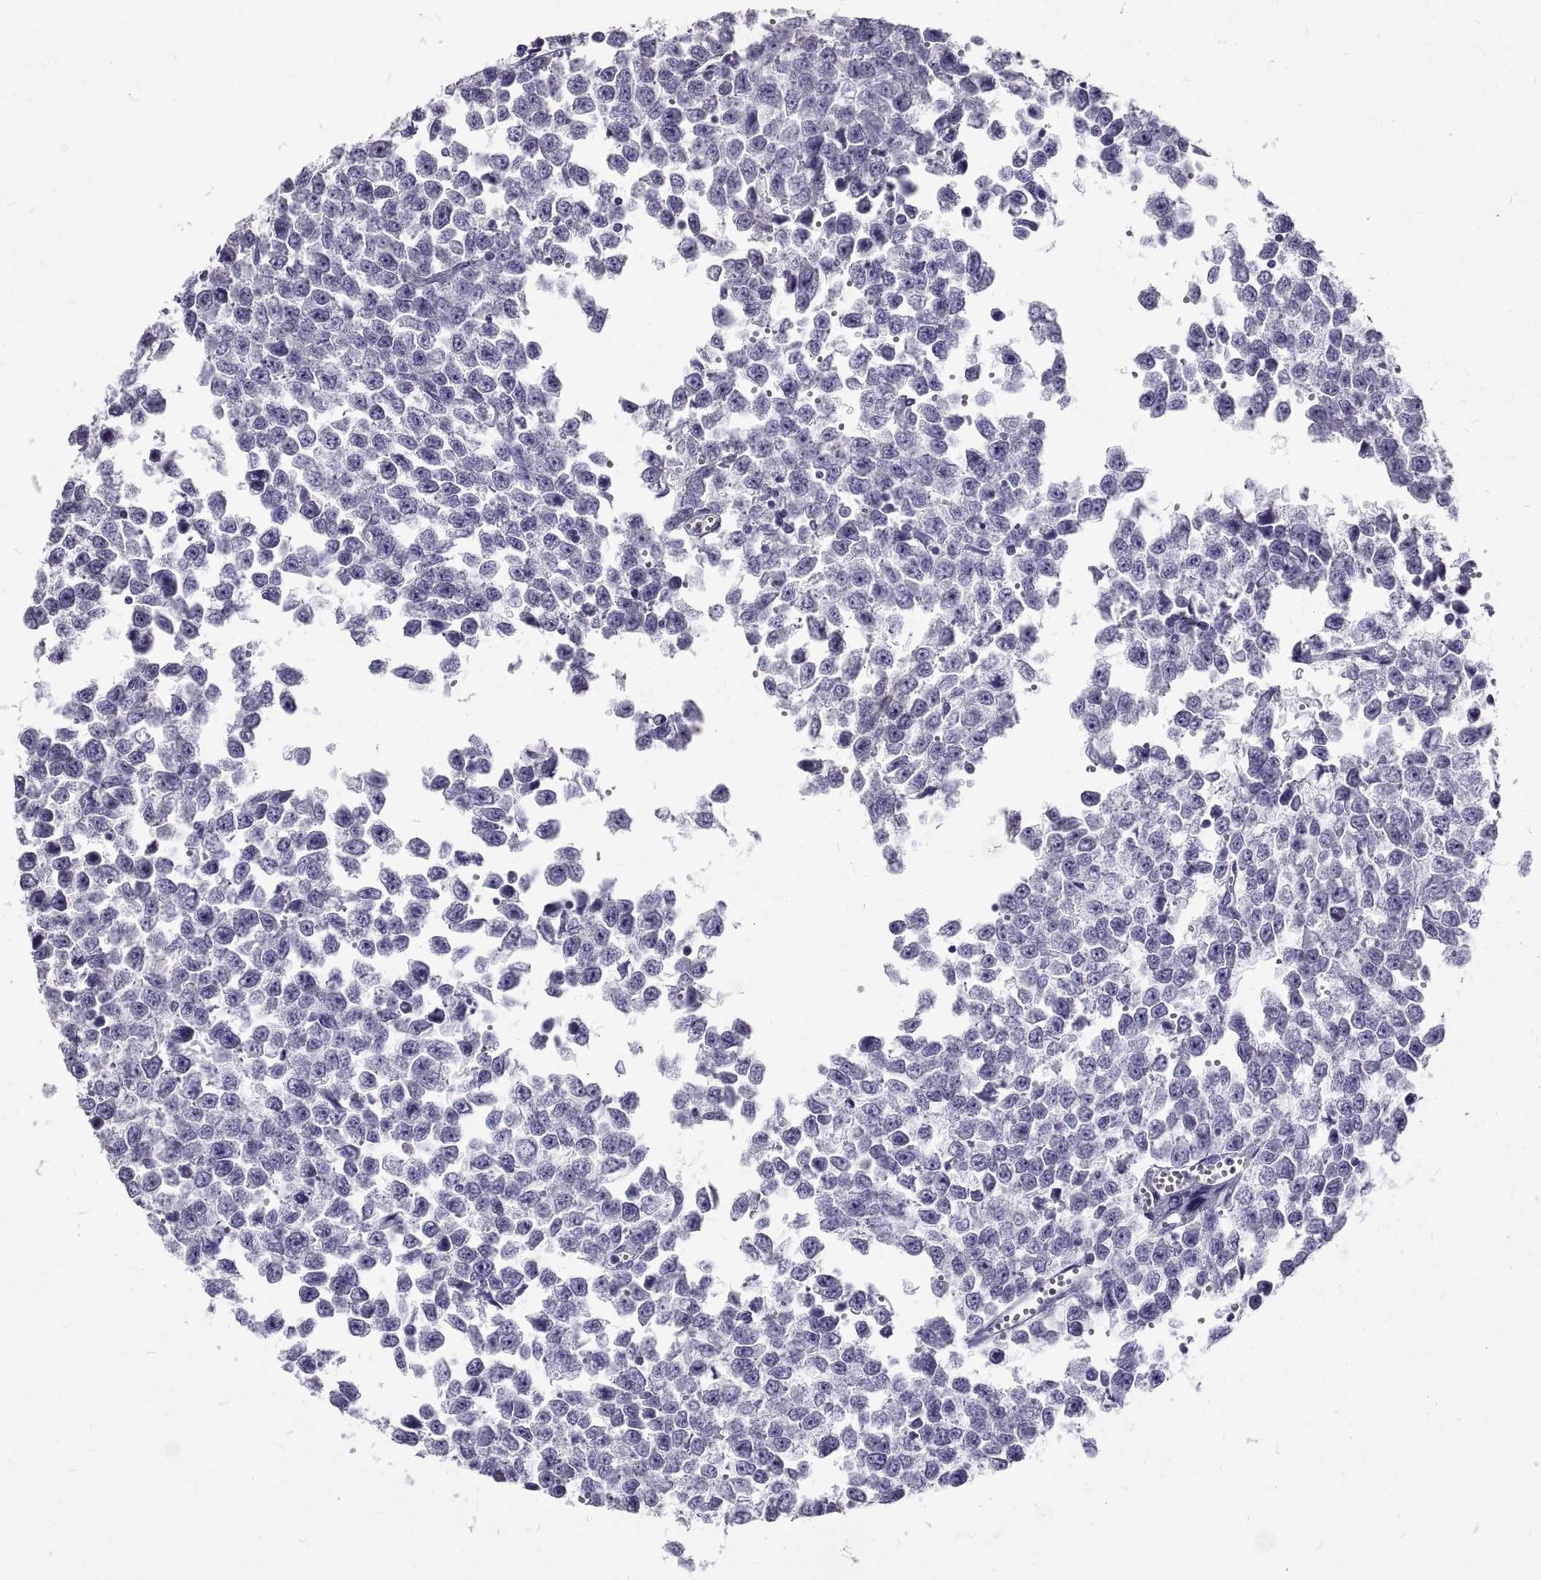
{"staining": {"intensity": "negative", "quantity": "none", "location": "none"}, "tissue": "testis cancer", "cell_type": "Tumor cells", "image_type": "cancer", "snomed": [{"axis": "morphology", "description": "Normal tissue, NOS"}, {"axis": "morphology", "description": "Seminoma, NOS"}, {"axis": "topography", "description": "Testis"}, {"axis": "topography", "description": "Epididymis"}], "caption": "Tumor cells are negative for brown protein staining in testis seminoma.", "gene": "GNG12", "patient": {"sex": "male", "age": 34}}